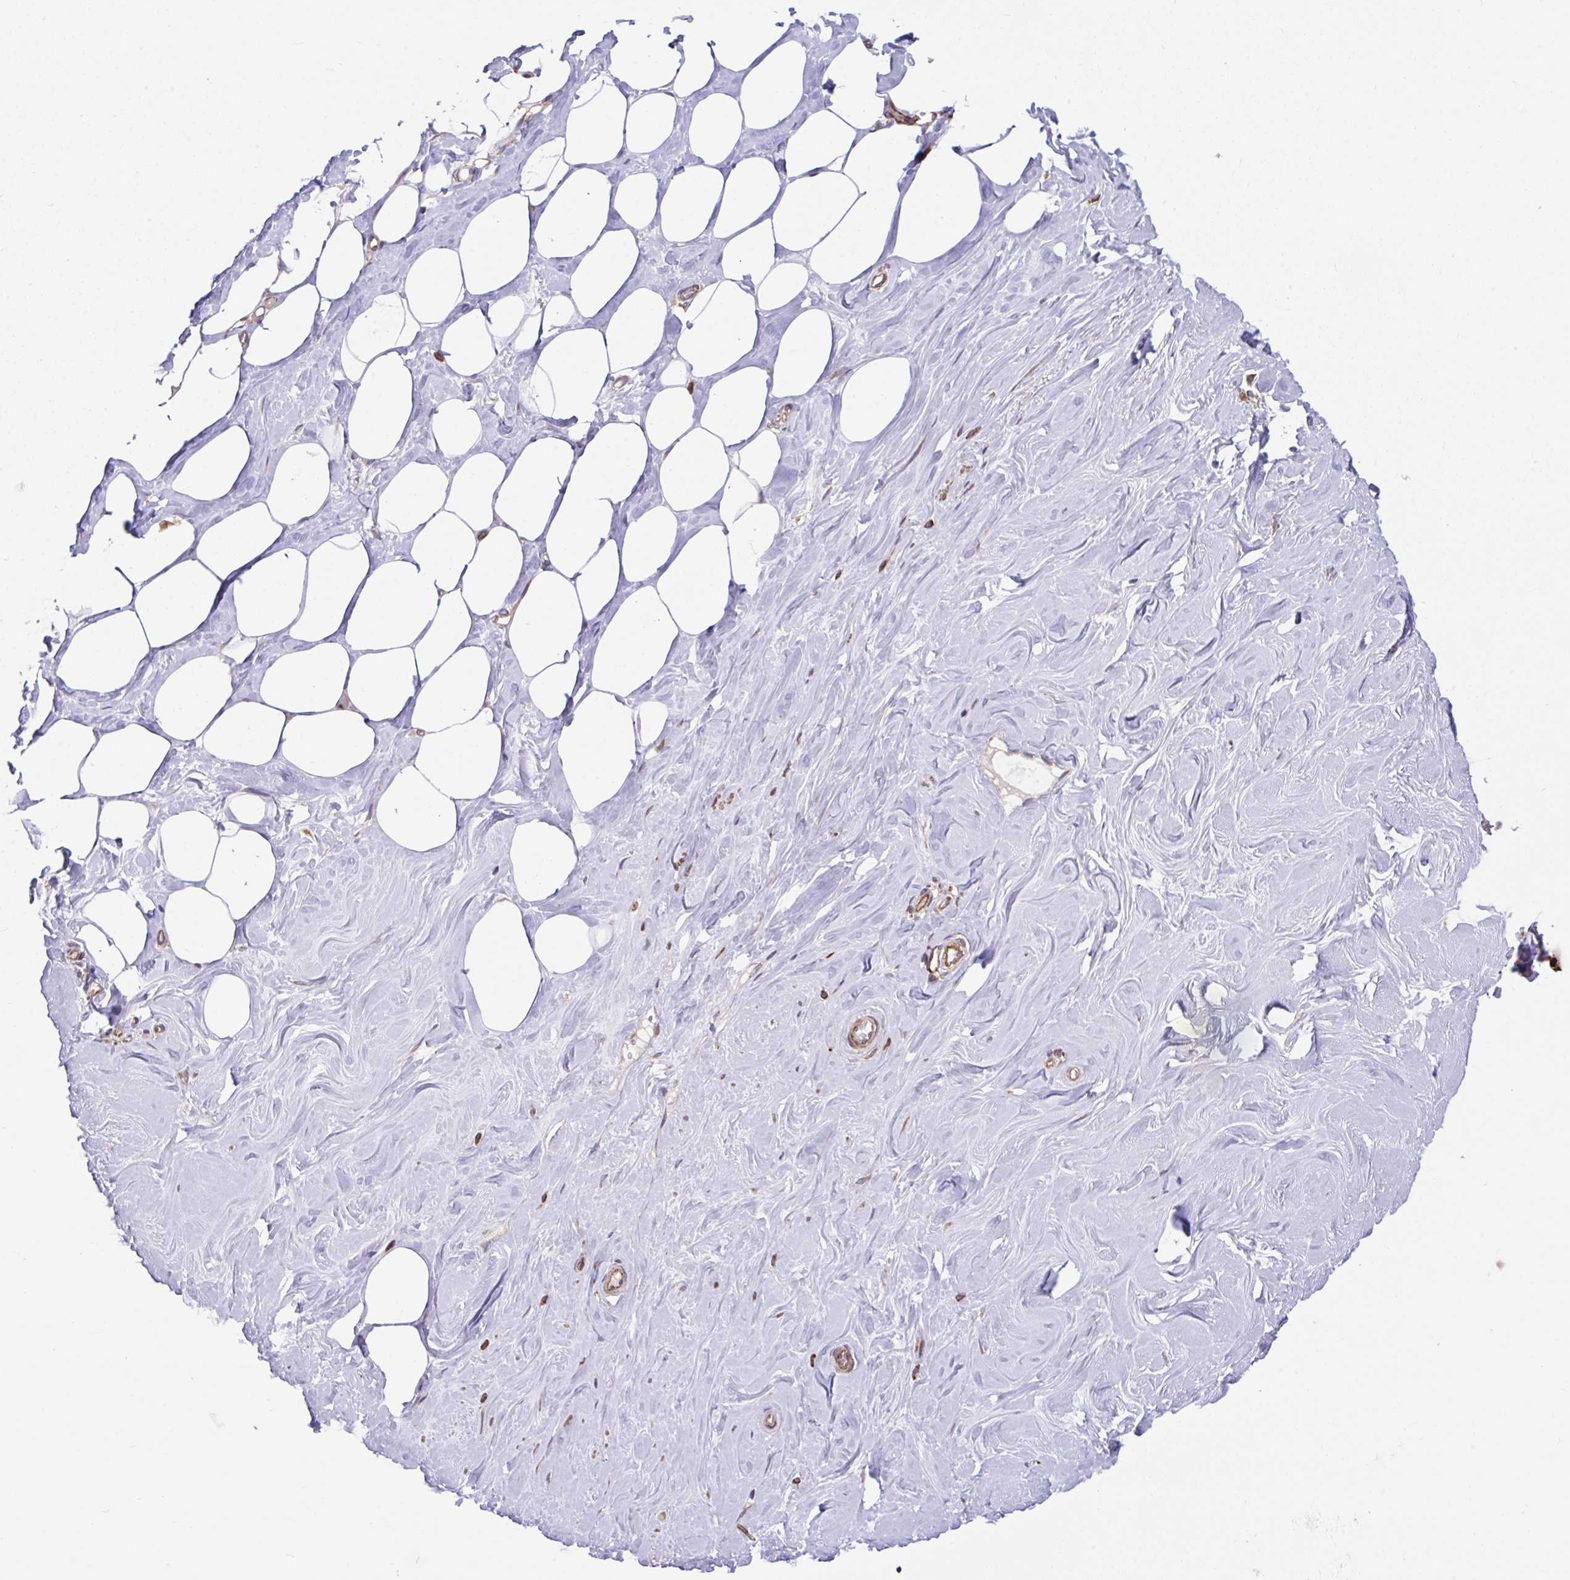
{"staining": {"intensity": "moderate", "quantity": "<25%", "location": "cytoplasmic/membranous"}, "tissue": "breast", "cell_type": "Adipocytes", "image_type": "normal", "snomed": [{"axis": "morphology", "description": "Normal tissue, NOS"}, {"axis": "topography", "description": "Breast"}], "caption": "Approximately <25% of adipocytes in unremarkable breast display moderate cytoplasmic/membranous protein positivity as visualized by brown immunohistochemical staining.", "gene": "STIM2", "patient": {"sex": "female", "age": 27}}